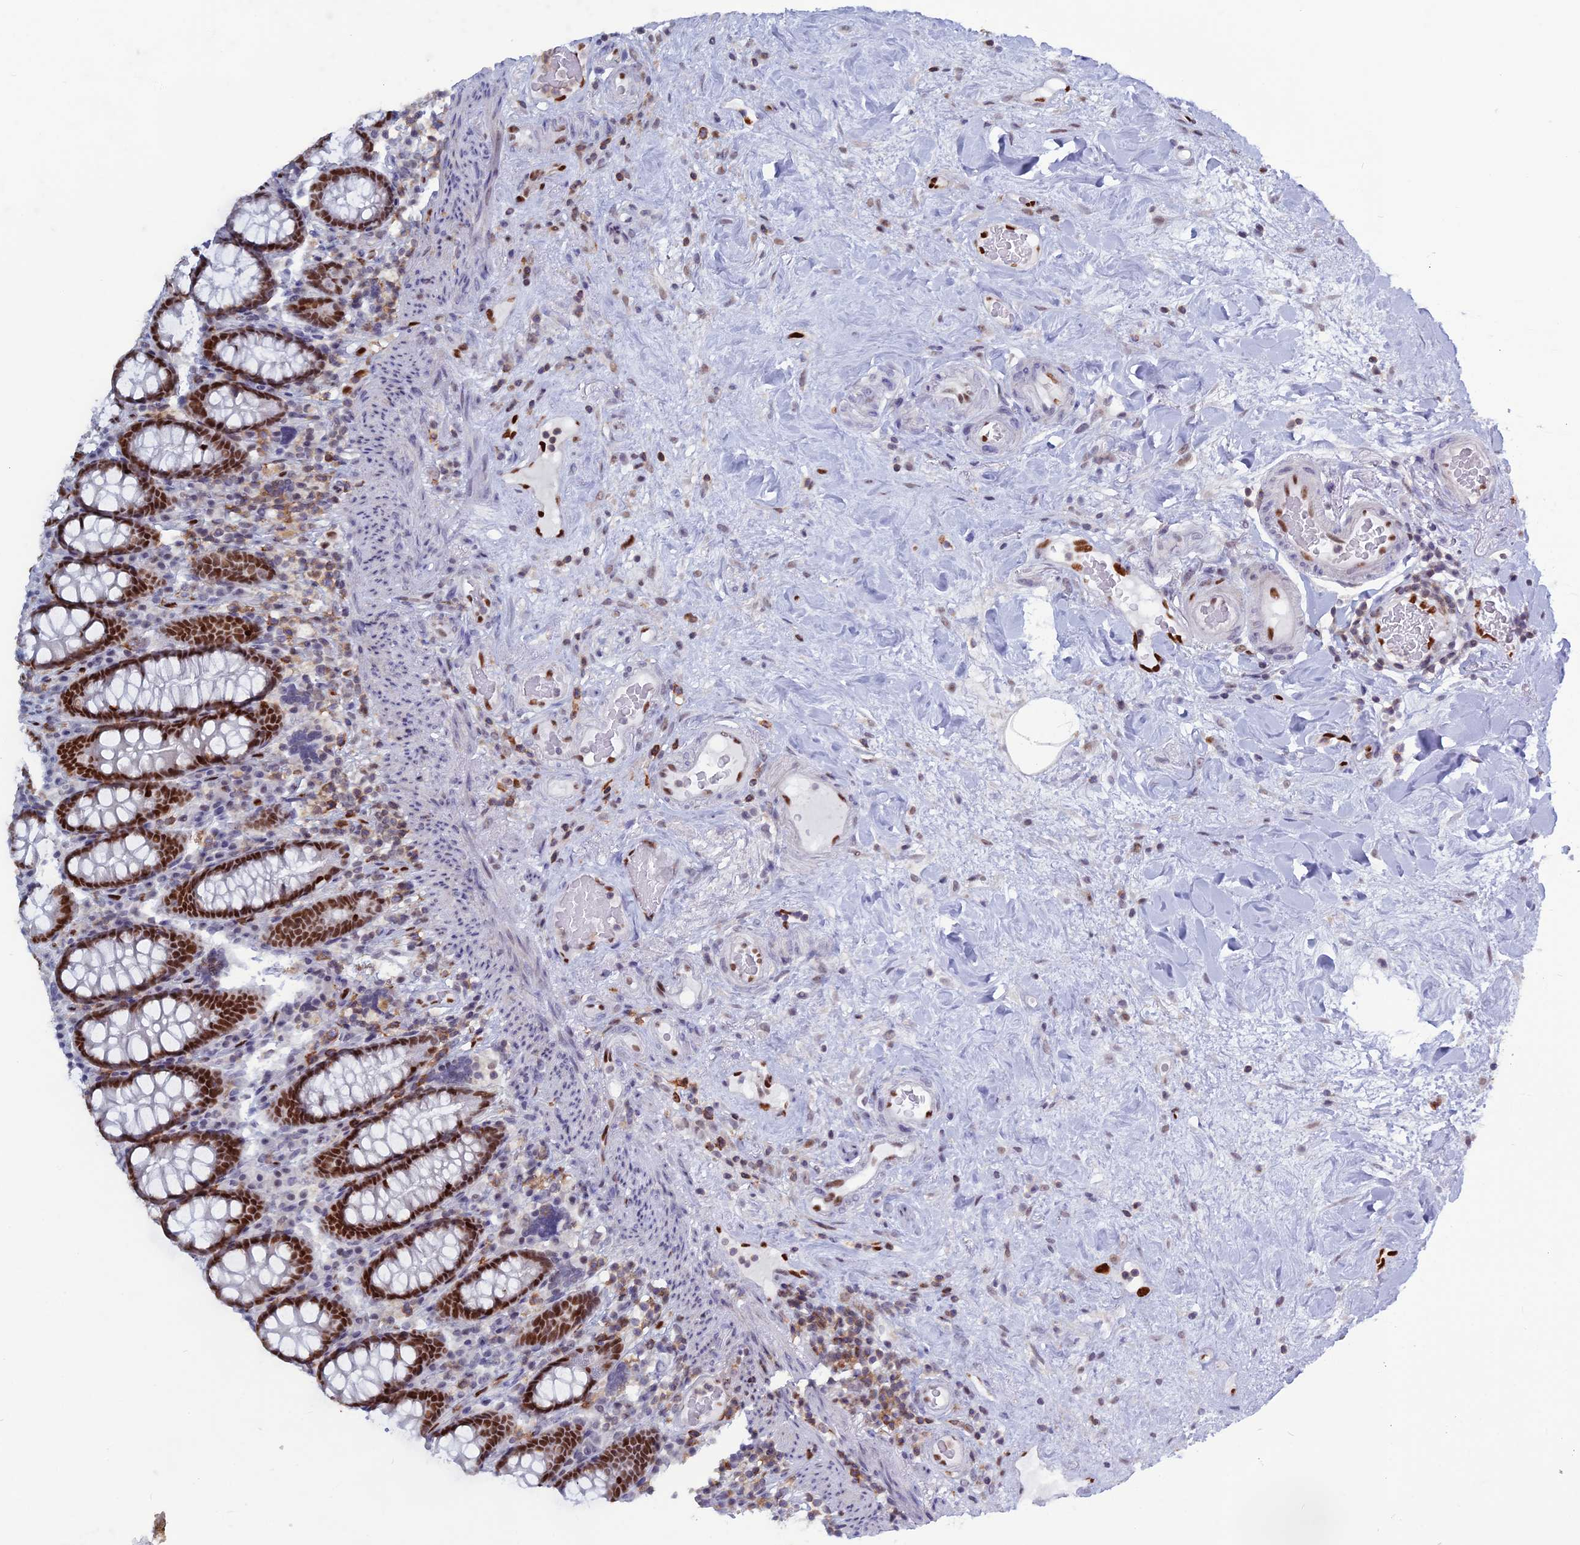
{"staining": {"intensity": "moderate", "quantity": "25%-75%", "location": "nuclear"}, "tissue": "colon", "cell_type": "Endothelial cells", "image_type": "normal", "snomed": [{"axis": "morphology", "description": "Normal tissue, NOS"}, {"axis": "topography", "description": "Colon"}], "caption": "Endothelial cells show medium levels of moderate nuclear positivity in approximately 25%-75% of cells in benign colon.", "gene": "NOL4L", "patient": {"sex": "female", "age": 79}}